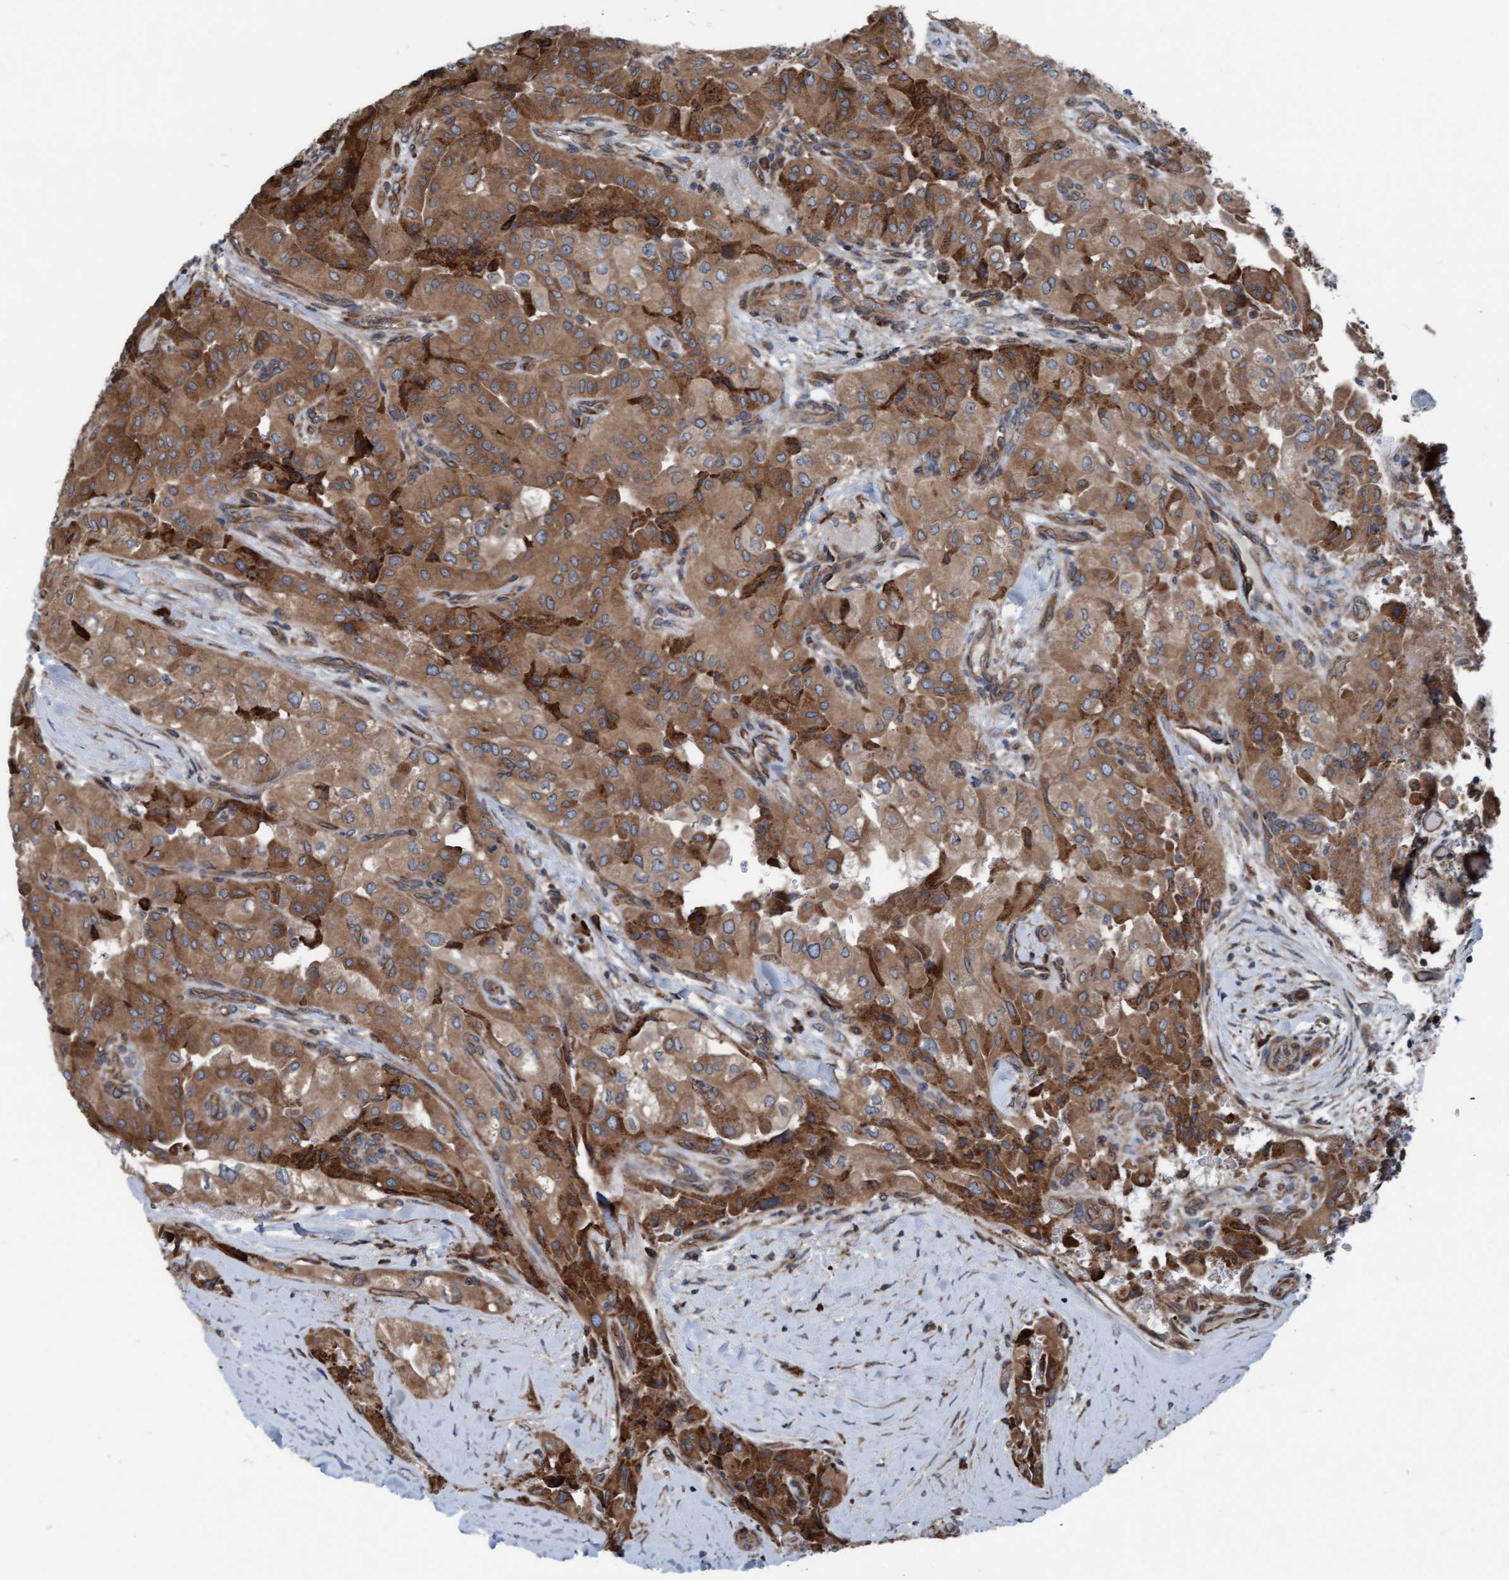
{"staining": {"intensity": "moderate", "quantity": ">75%", "location": "cytoplasmic/membranous"}, "tissue": "thyroid cancer", "cell_type": "Tumor cells", "image_type": "cancer", "snomed": [{"axis": "morphology", "description": "Papillary adenocarcinoma, NOS"}, {"axis": "topography", "description": "Thyroid gland"}], "caption": "Thyroid cancer tissue exhibits moderate cytoplasmic/membranous staining in approximately >75% of tumor cells, visualized by immunohistochemistry.", "gene": "RAP1GAP2", "patient": {"sex": "female", "age": 59}}